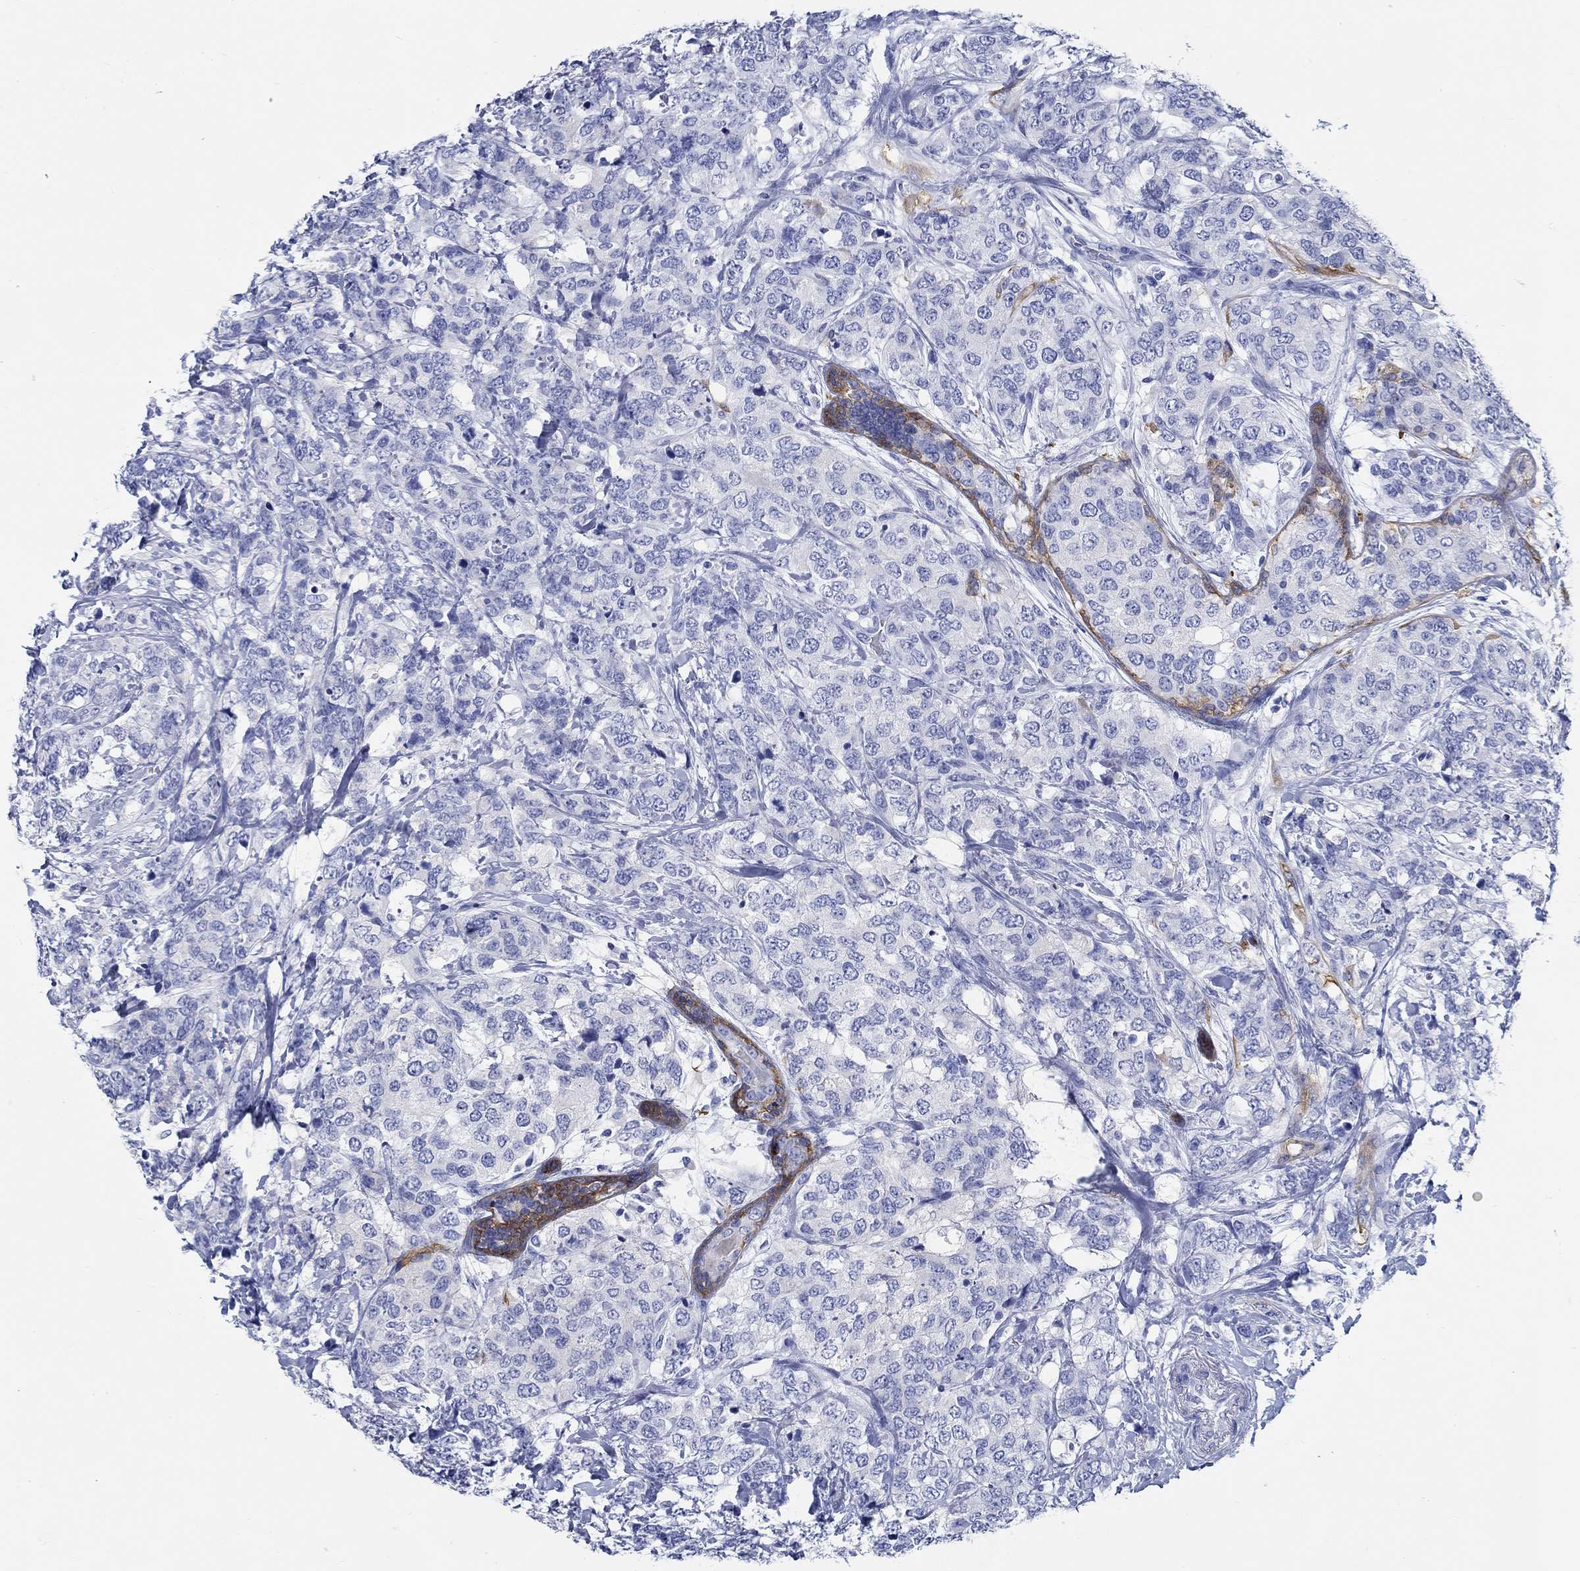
{"staining": {"intensity": "negative", "quantity": "none", "location": "none"}, "tissue": "breast cancer", "cell_type": "Tumor cells", "image_type": "cancer", "snomed": [{"axis": "morphology", "description": "Lobular carcinoma"}, {"axis": "topography", "description": "Breast"}], "caption": "The image exhibits no significant staining in tumor cells of breast cancer (lobular carcinoma).", "gene": "FBXO2", "patient": {"sex": "female", "age": 59}}